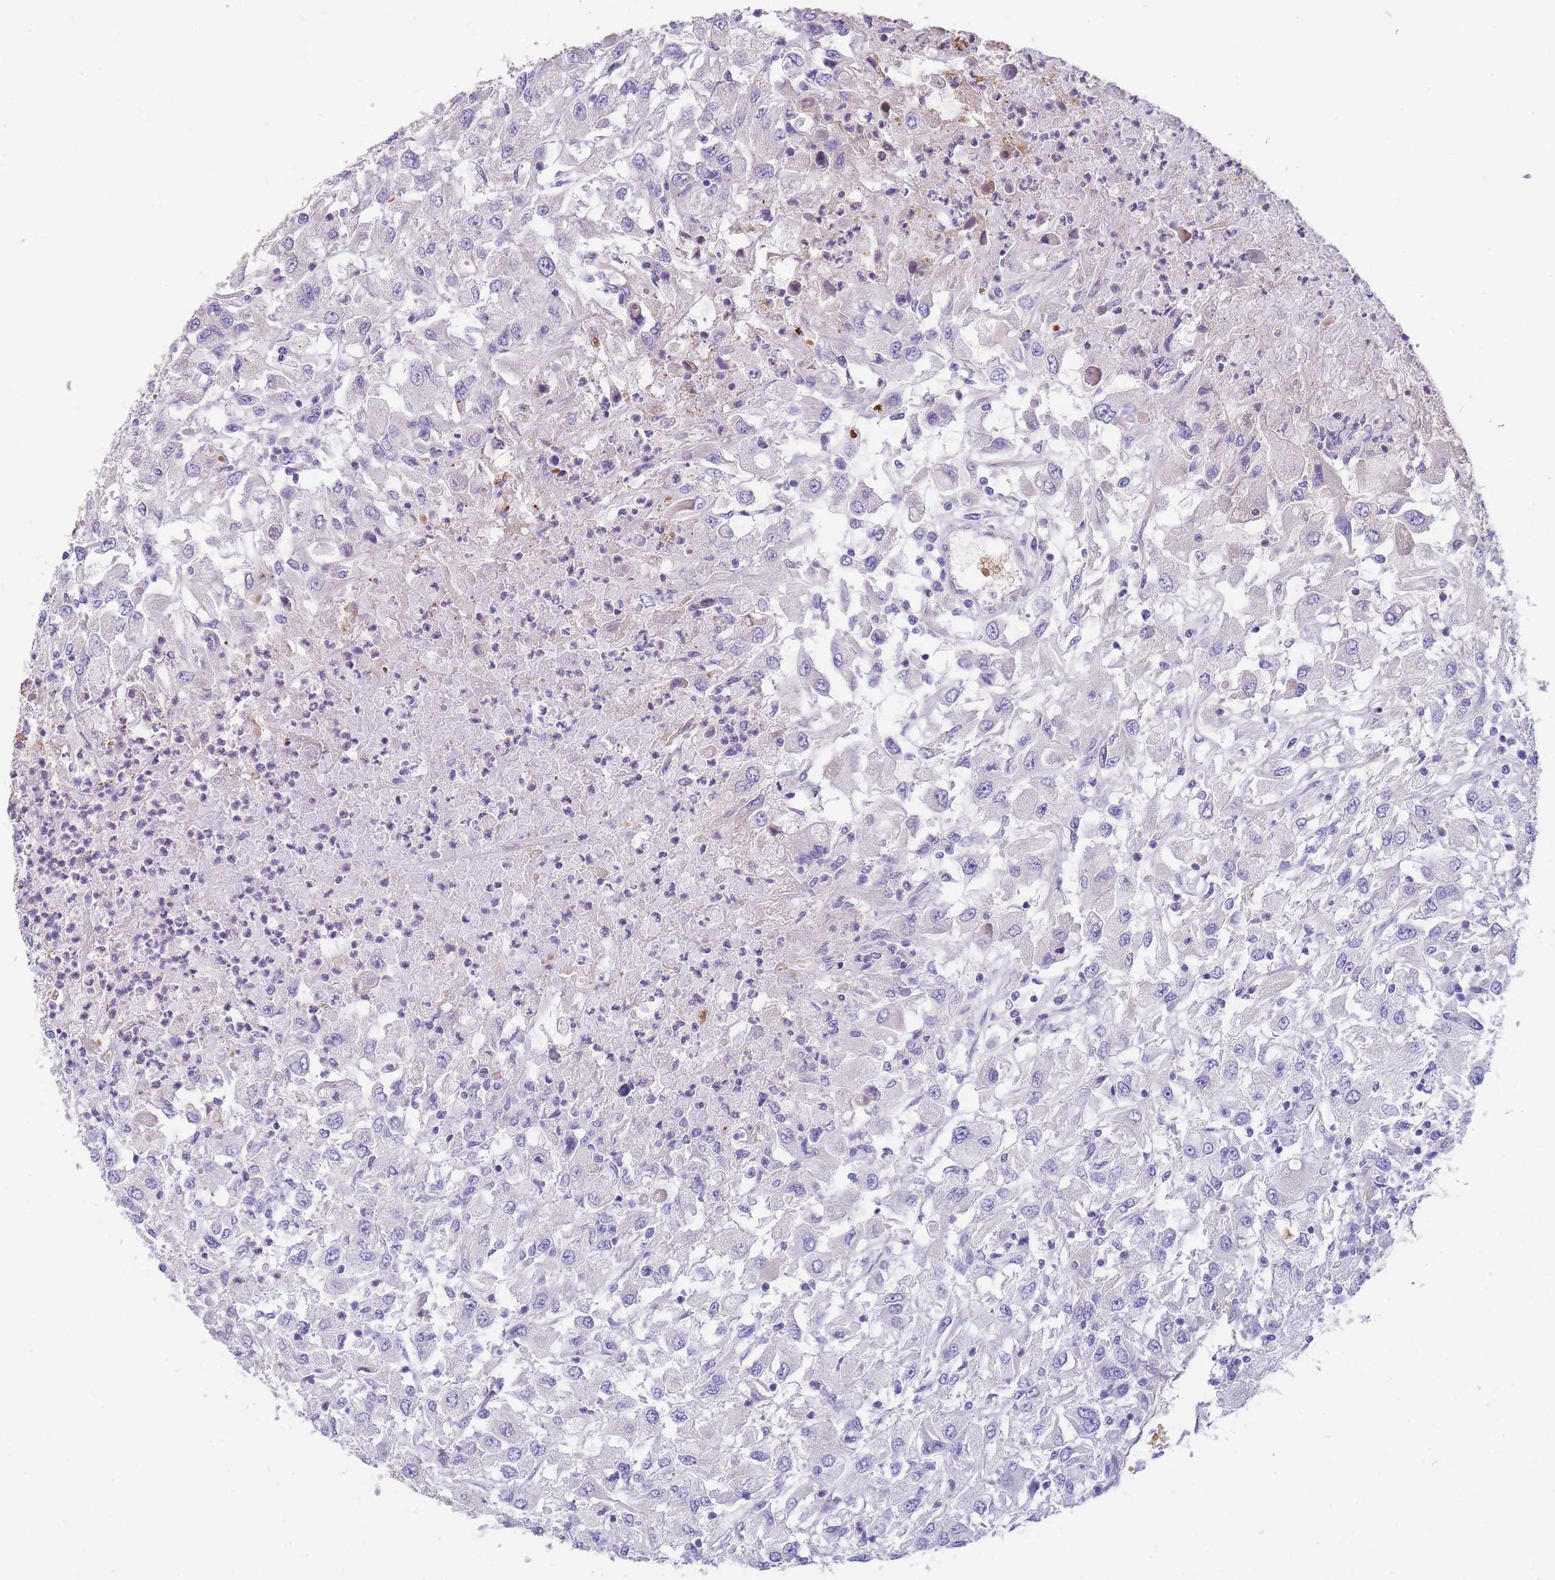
{"staining": {"intensity": "negative", "quantity": "none", "location": "none"}, "tissue": "renal cancer", "cell_type": "Tumor cells", "image_type": "cancer", "snomed": [{"axis": "morphology", "description": "Adenocarcinoma, NOS"}, {"axis": "topography", "description": "Kidney"}], "caption": "Adenocarcinoma (renal) stained for a protein using immunohistochemistry (IHC) exhibits no positivity tumor cells.", "gene": "ANKRD53", "patient": {"sex": "female", "age": 67}}